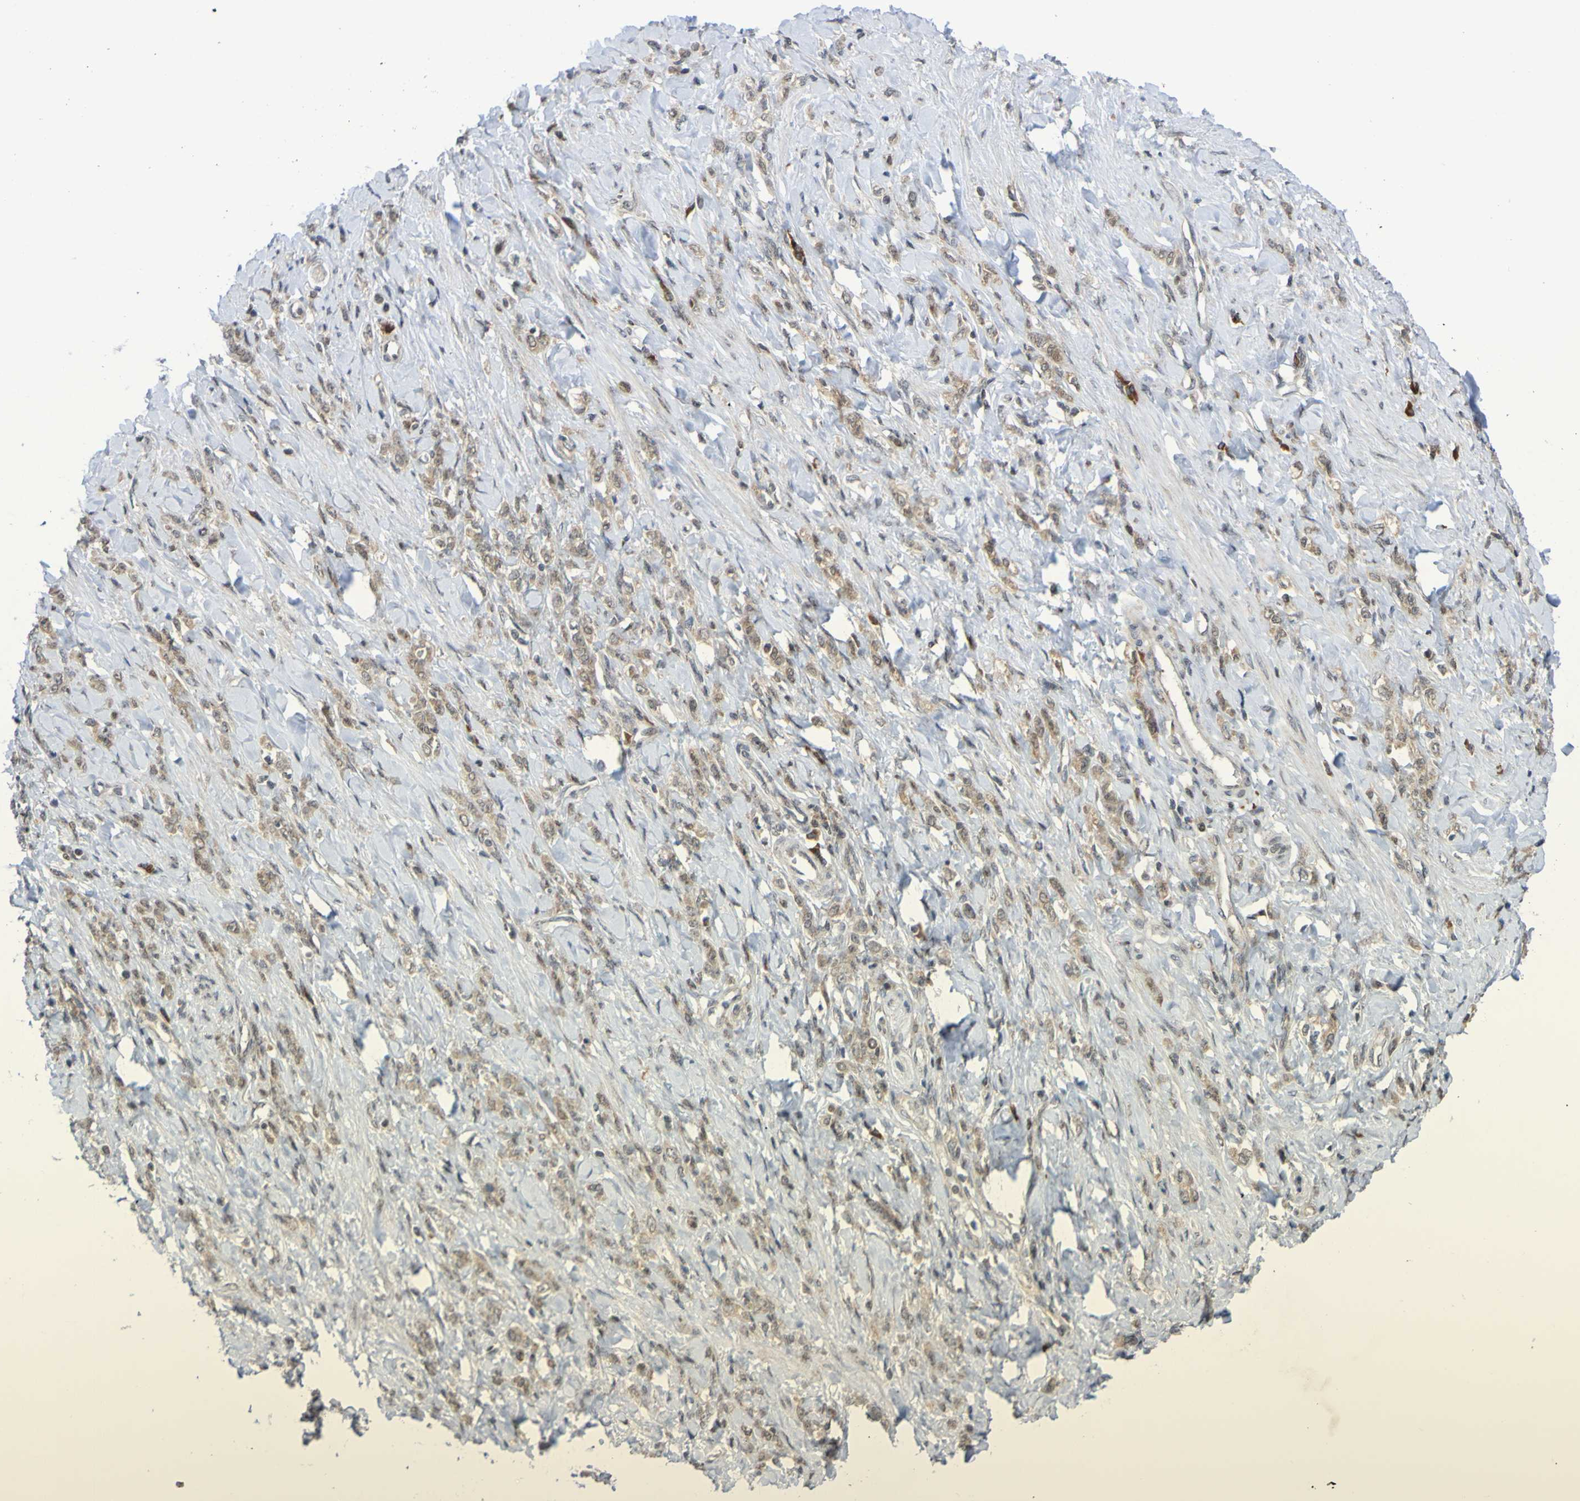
{"staining": {"intensity": "weak", "quantity": ">75%", "location": "cytoplasmic/membranous"}, "tissue": "stomach cancer", "cell_type": "Tumor cells", "image_type": "cancer", "snomed": [{"axis": "morphology", "description": "Adenocarcinoma, NOS"}, {"axis": "topography", "description": "Stomach"}], "caption": "Immunohistochemical staining of adenocarcinoma (stomach) demonstrates low levels of weak cytoplasmic/membranous protein positivity in approximately >75% of tumor cells.", "gene": "ITLN1", "patient": {"sex": "male", "age": 82}}